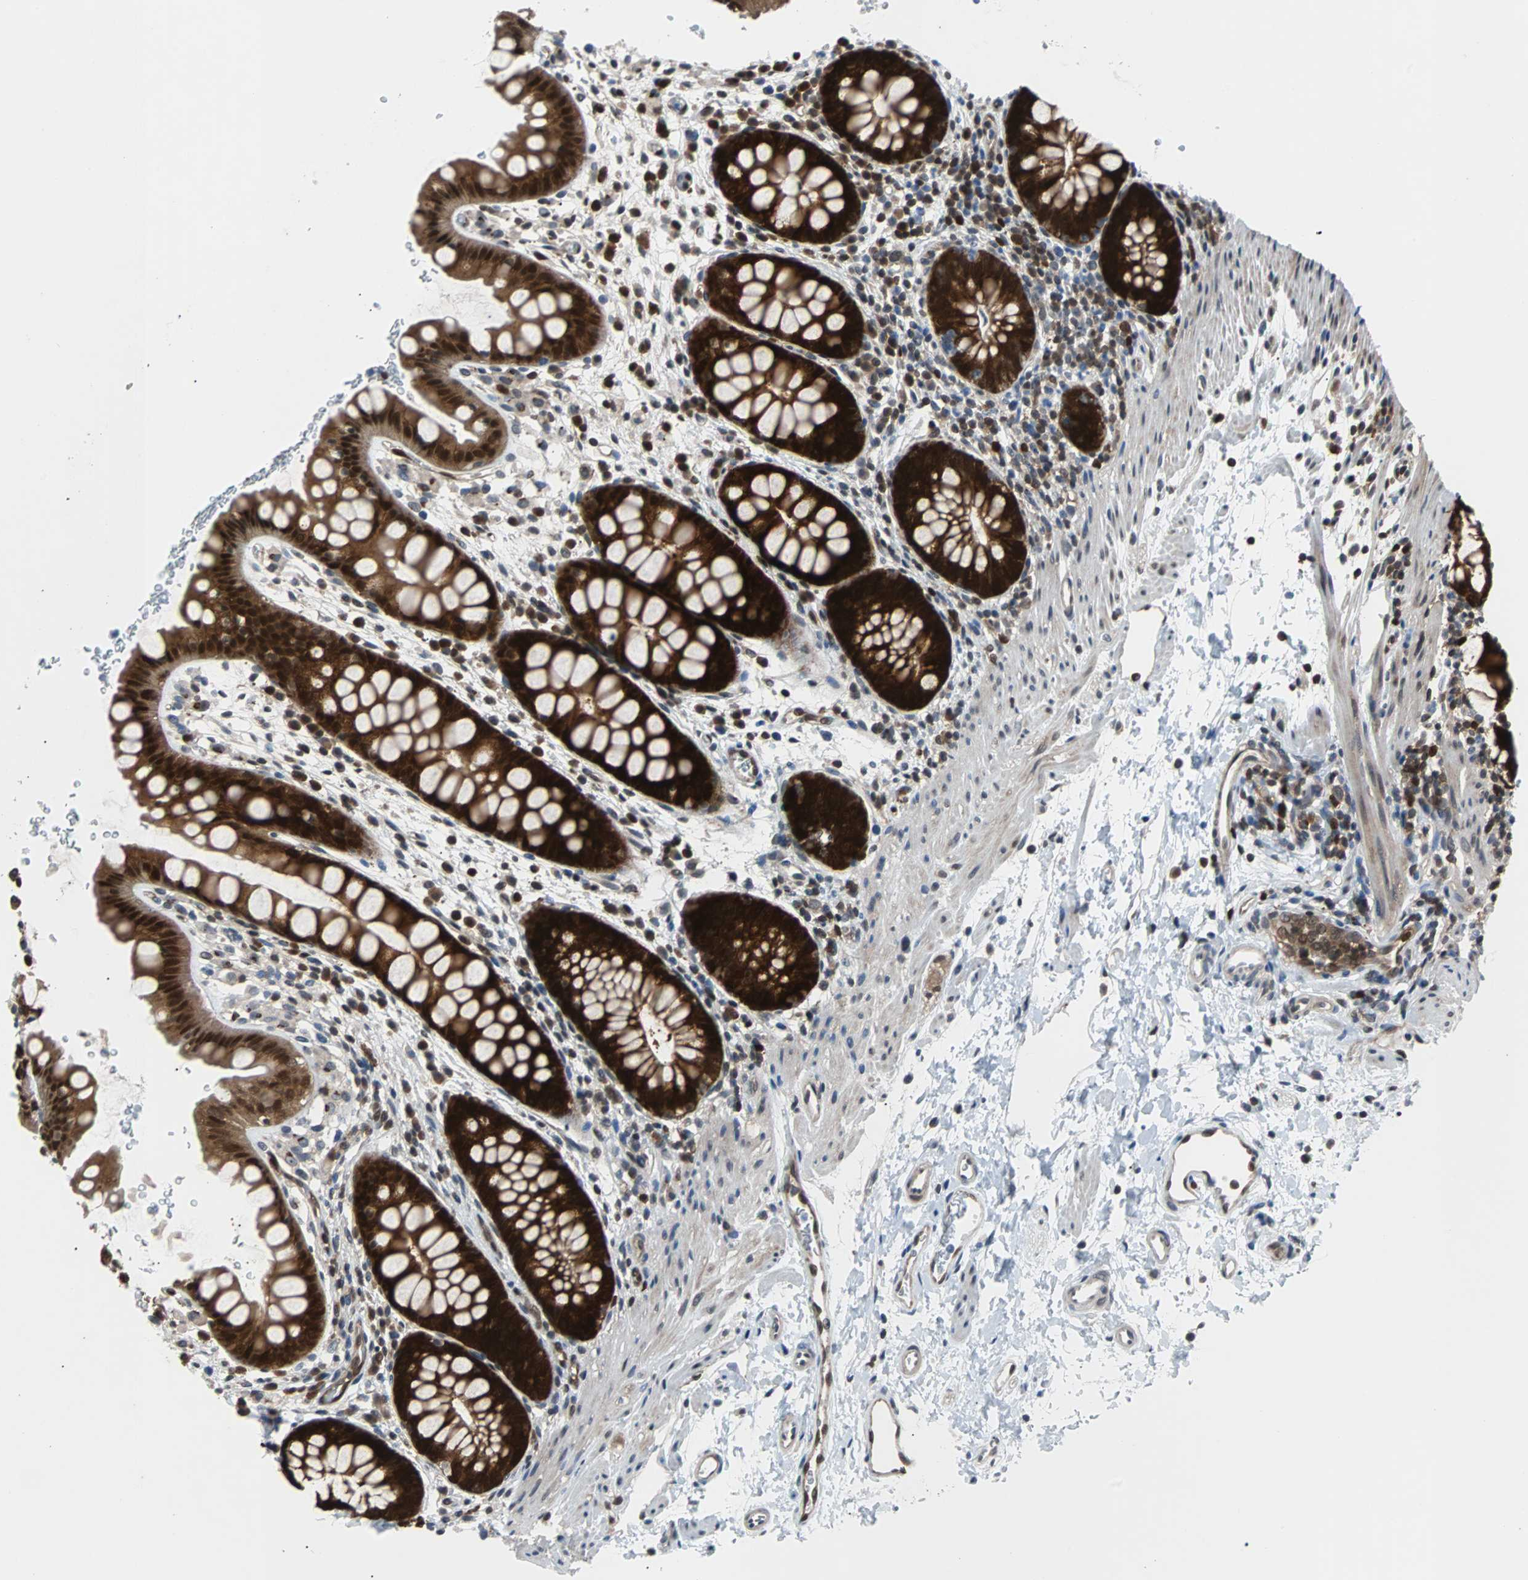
{"staining": {"intensity": "strong", "quantity": ">75%", "location": "cytoplasmic/membranous,nuclear"}, "tissue": "rectum", "cell_type": "Glandular cells", "image_type": "normal", "snomed": [{"axis": "morphology", "description": "Normal tissue, NOS"}, {"axis": "topography", "description": "Rectum"}], "caption": "Rectum was stained to show a protein in brown. There is high levels of strong cytoplasmic/membranous,nuclear expression in about >75% of glandular cells. The staining was performed using DAB (3,3'-diaminobenzidine) to visualize the protein expression in brown, while the nuclei were stained in blue with hematoxylin (Magnification: 20x).", "gene": "MAP2K6", "patient": {"sex": "female", "age": 24}}